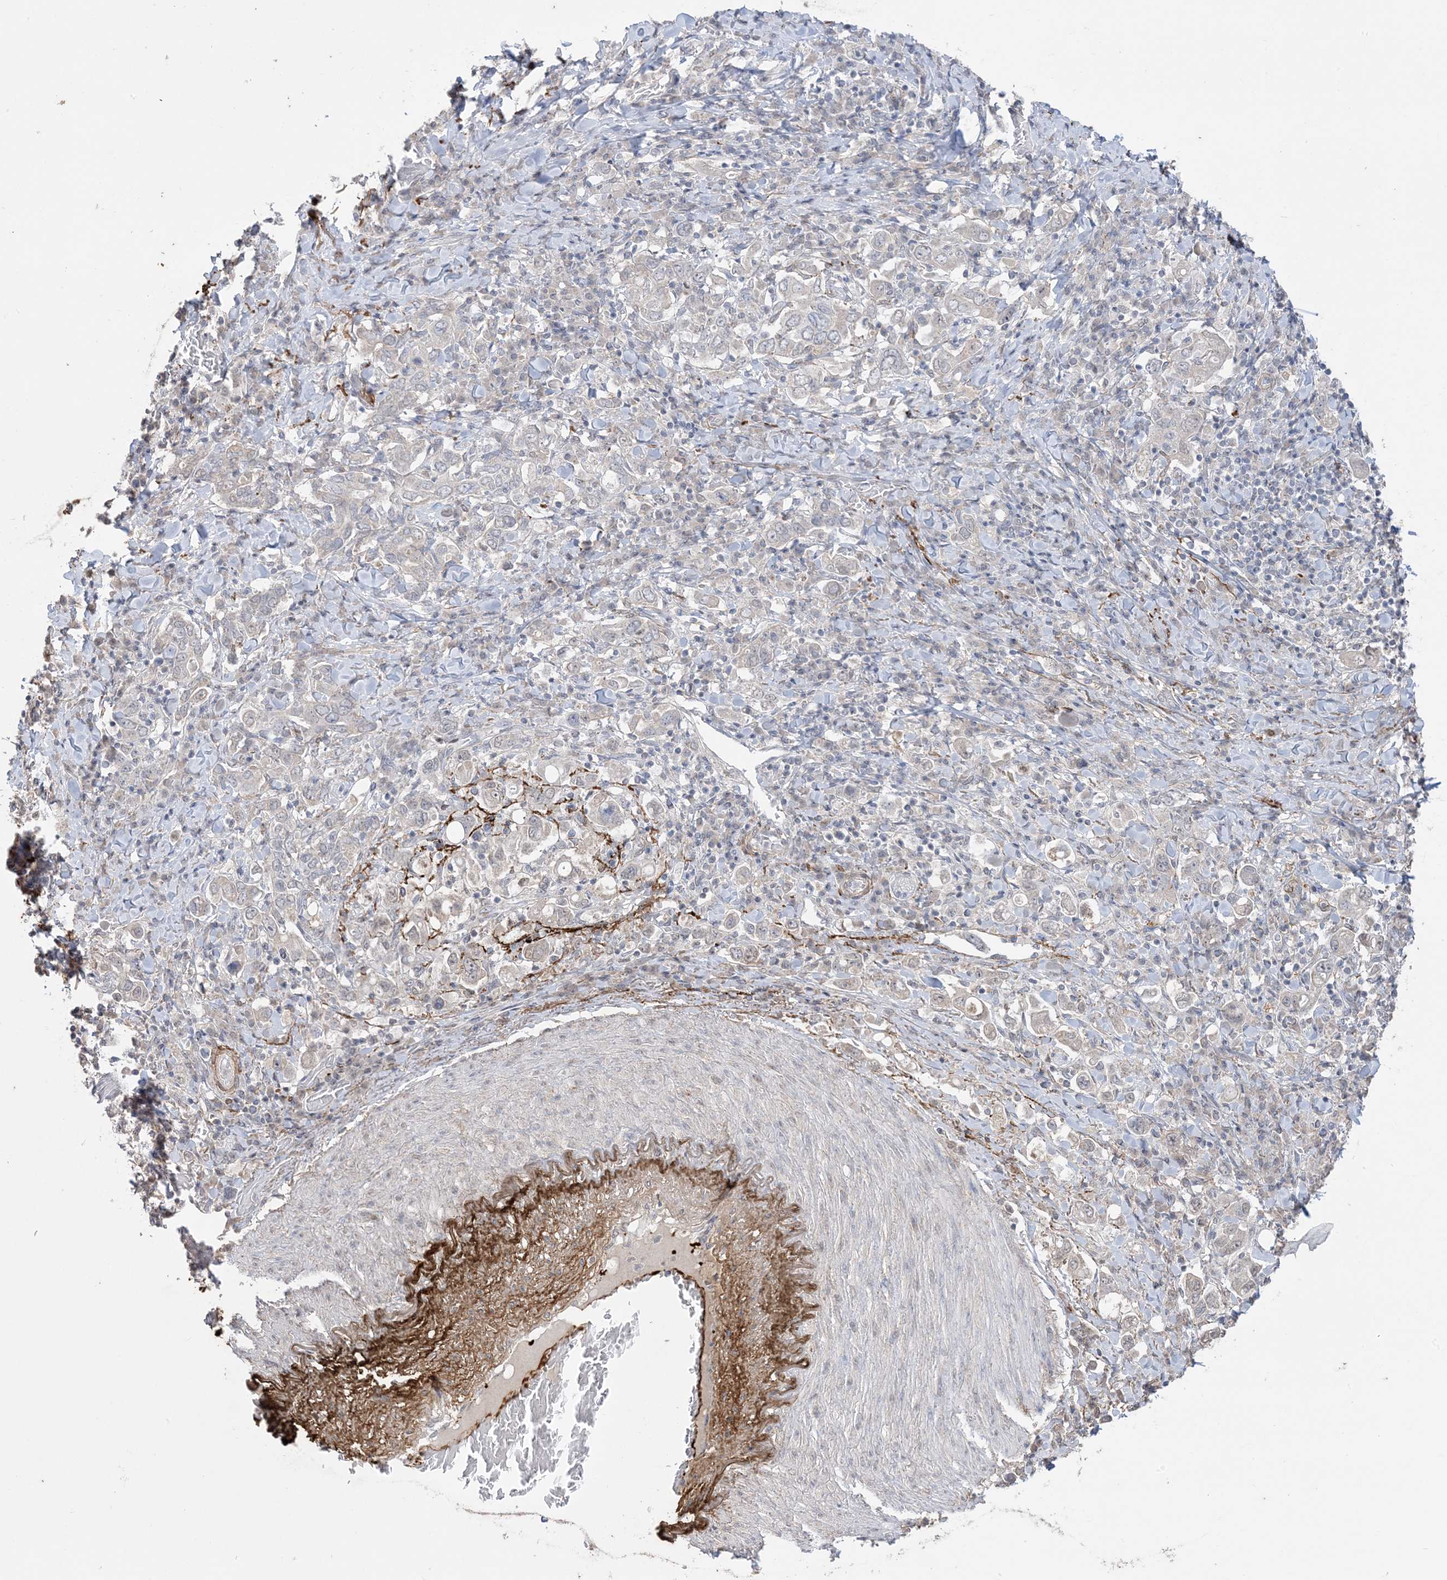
{"staining": {"intensity": "negative", "quantity": "none", "location": "none"}, "tissue": "stomach cancer", "cell_type": "Tumor cells", "image_type": "cancer", "snomed": [{"axis": "morphology", "description": "Adenocarcinoma, NOS"}, {"axis": "topography", "description": "Stomach, upper"}], "caption": "Immunohistochemistry micrograph of human adenocarcinoma (stomach) stained for a protein (brown), which shows no expression in tumor cells. (Stains: DAB (3,3'-diaminobenzidine) immunohistochemistry (IHC) with hematoxylin counter stain, Microscopy: brightfield microscopy at high magnification).", "gene": "XRN1", "patient": {"sex": "male", "age": 62}}